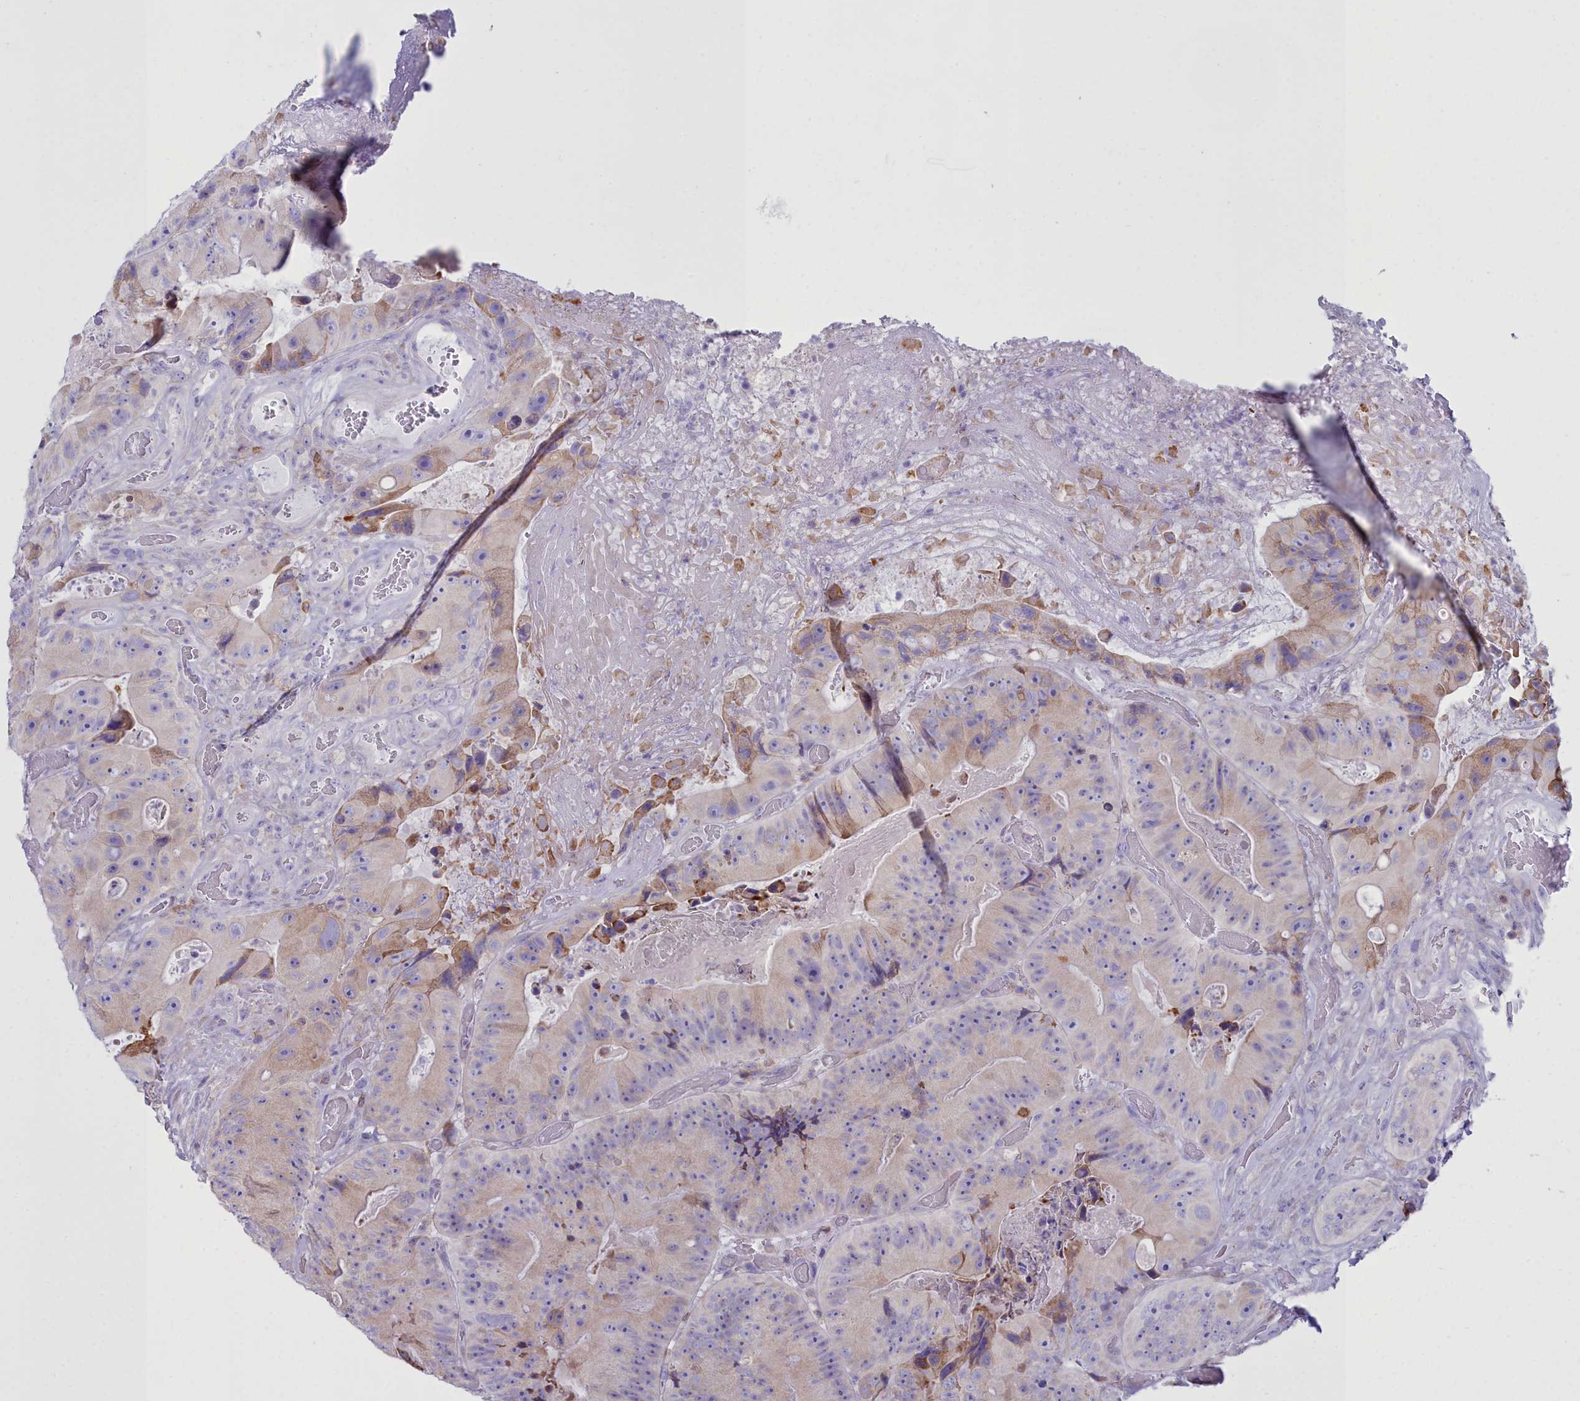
{"staining": {"intensity": "weak", "quantity": "25%-75%", "location": "cytoplasmic/membranous"}, "tissue": "colorectal cancer", "cell_type": "Tumor cells", "image_type": "cancer", "snomed": [{"axis": "morphology", "description": "Adenocarcinoma, NOS"}, {"axis": "topography", "description": "Colon"}], "caption": "DAB immunohistochemical staining of human adenocarcinoma (colorectal) demonstrates weak cytoplasmic/membranous protein positivity in approximately 25%-75% of tumor cells.", "gene": "CD5", "patient": {"sex": "female", "age": 86}}